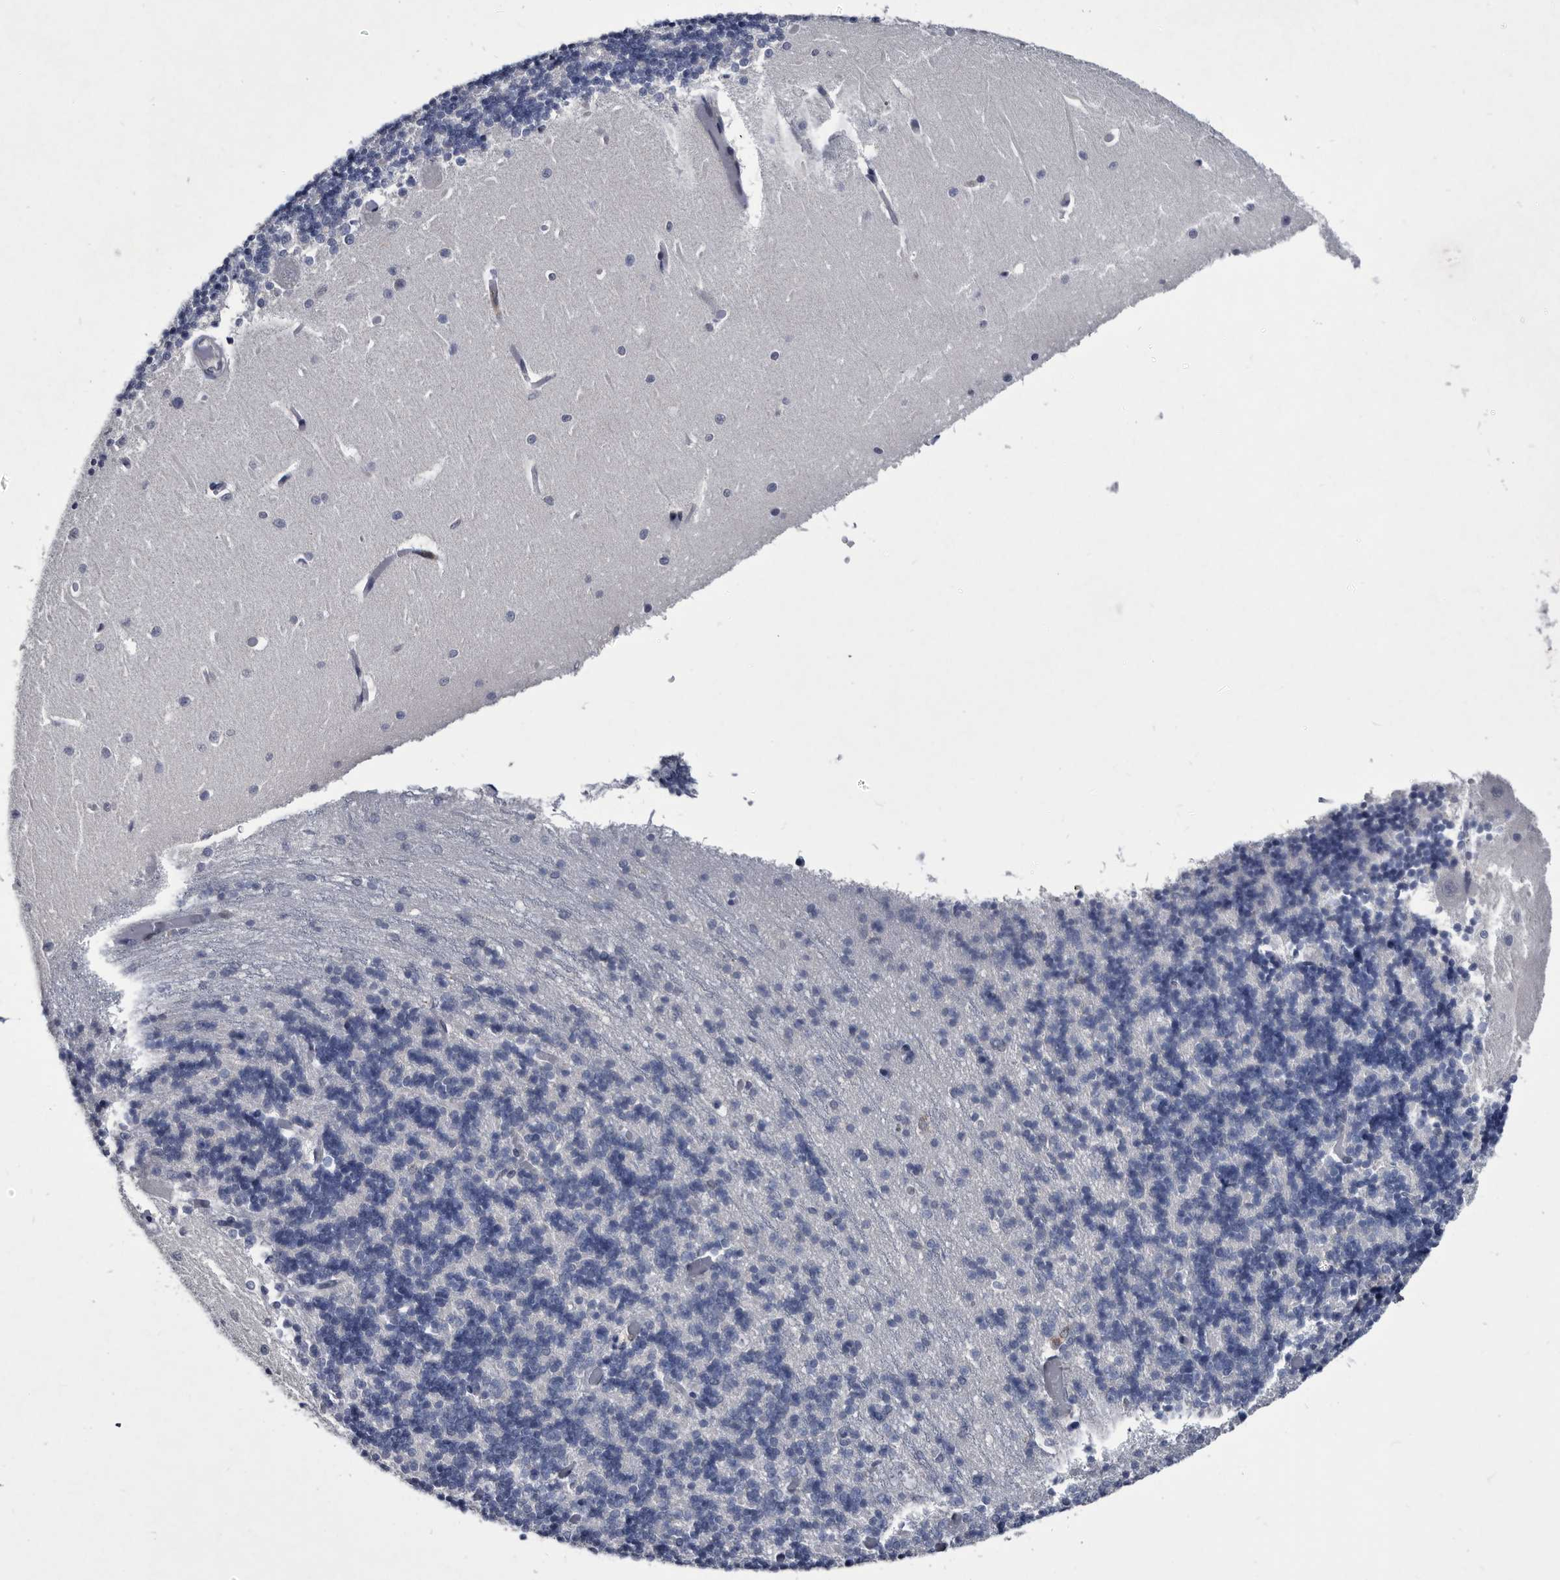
{"staining": {"intensity": "negative", "quantity": "none", "location": "none"}, "tissue": "cerebellum", "cell_type": "Cells in granular layer", "image_type": "normal", "snomed": [{"axis": "morphology", "description": "Normal tissue, NOS"}, {"axis": "topography", "description": "Cerebellum"}], "caption": "Immunohistochemical staining of normal human cerebellum demonstrates no significant expression in cells in granular layer. (DAB (3,3'-diaminobenzidine) immunohistochemistry (IHC) visualized using brightfield microscopy, high magnification).", "gene": "SERPINB8", "patient": {"sex": "male", "age": 37}}